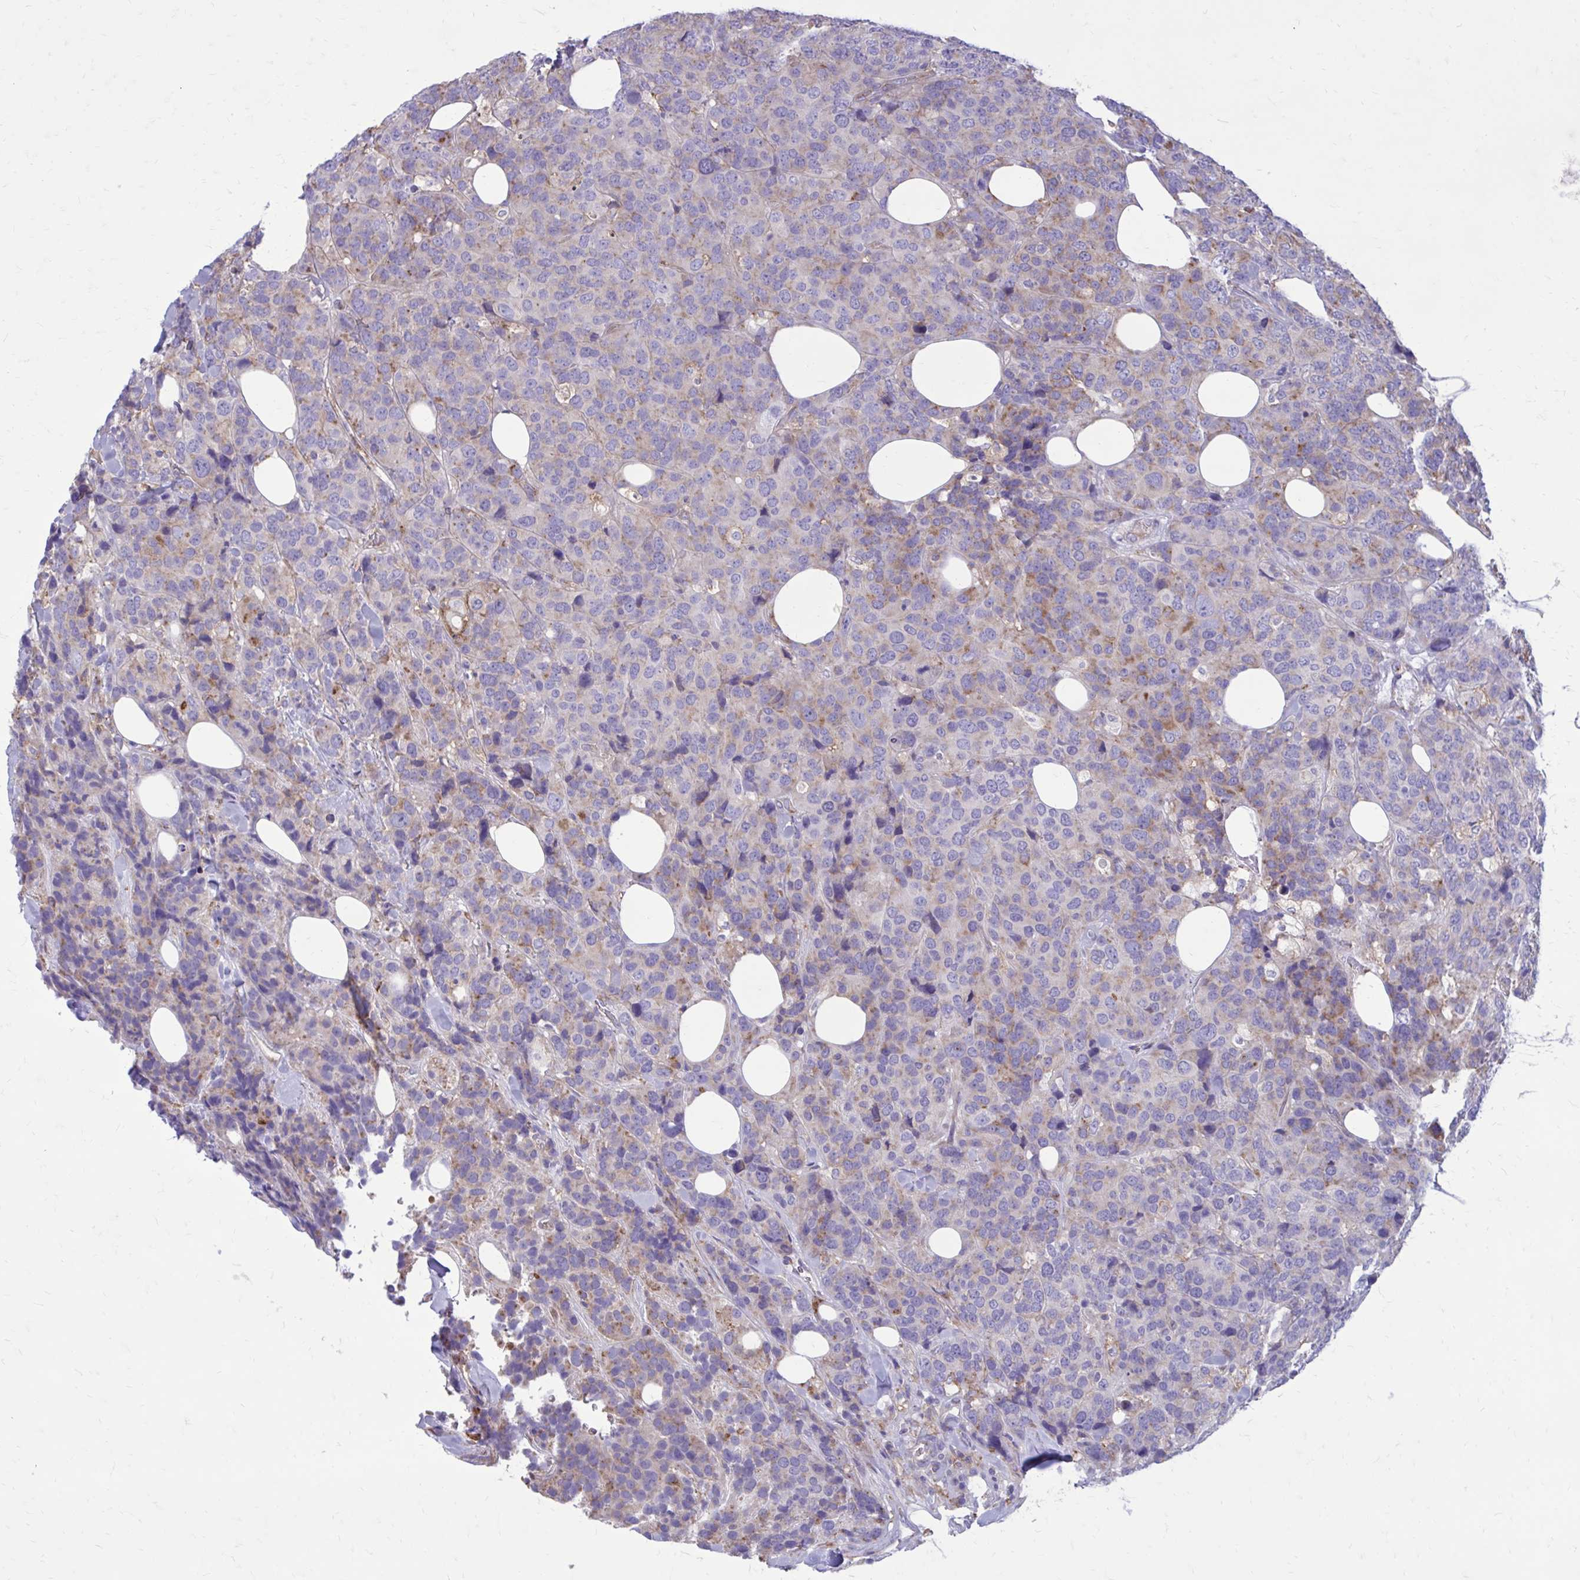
{"staining": {"intensity": "weak", "quantity": "<25%", "location": "cytoplasmic/membranous"}, "tissue": "breast cancer", "cell_type": "Tumor cells", "image_type": "cancer", "snomed": [{"axis": "morphology", "description": "Lobular carcinoma"}, {"axis": "topography", "description": "Breast"}], "caption": "Tumor cells are negative for protein expression in human breast lobular carcinoma.", "gene": "CLTA", "patient": {"sex": "female", "age": 59}}